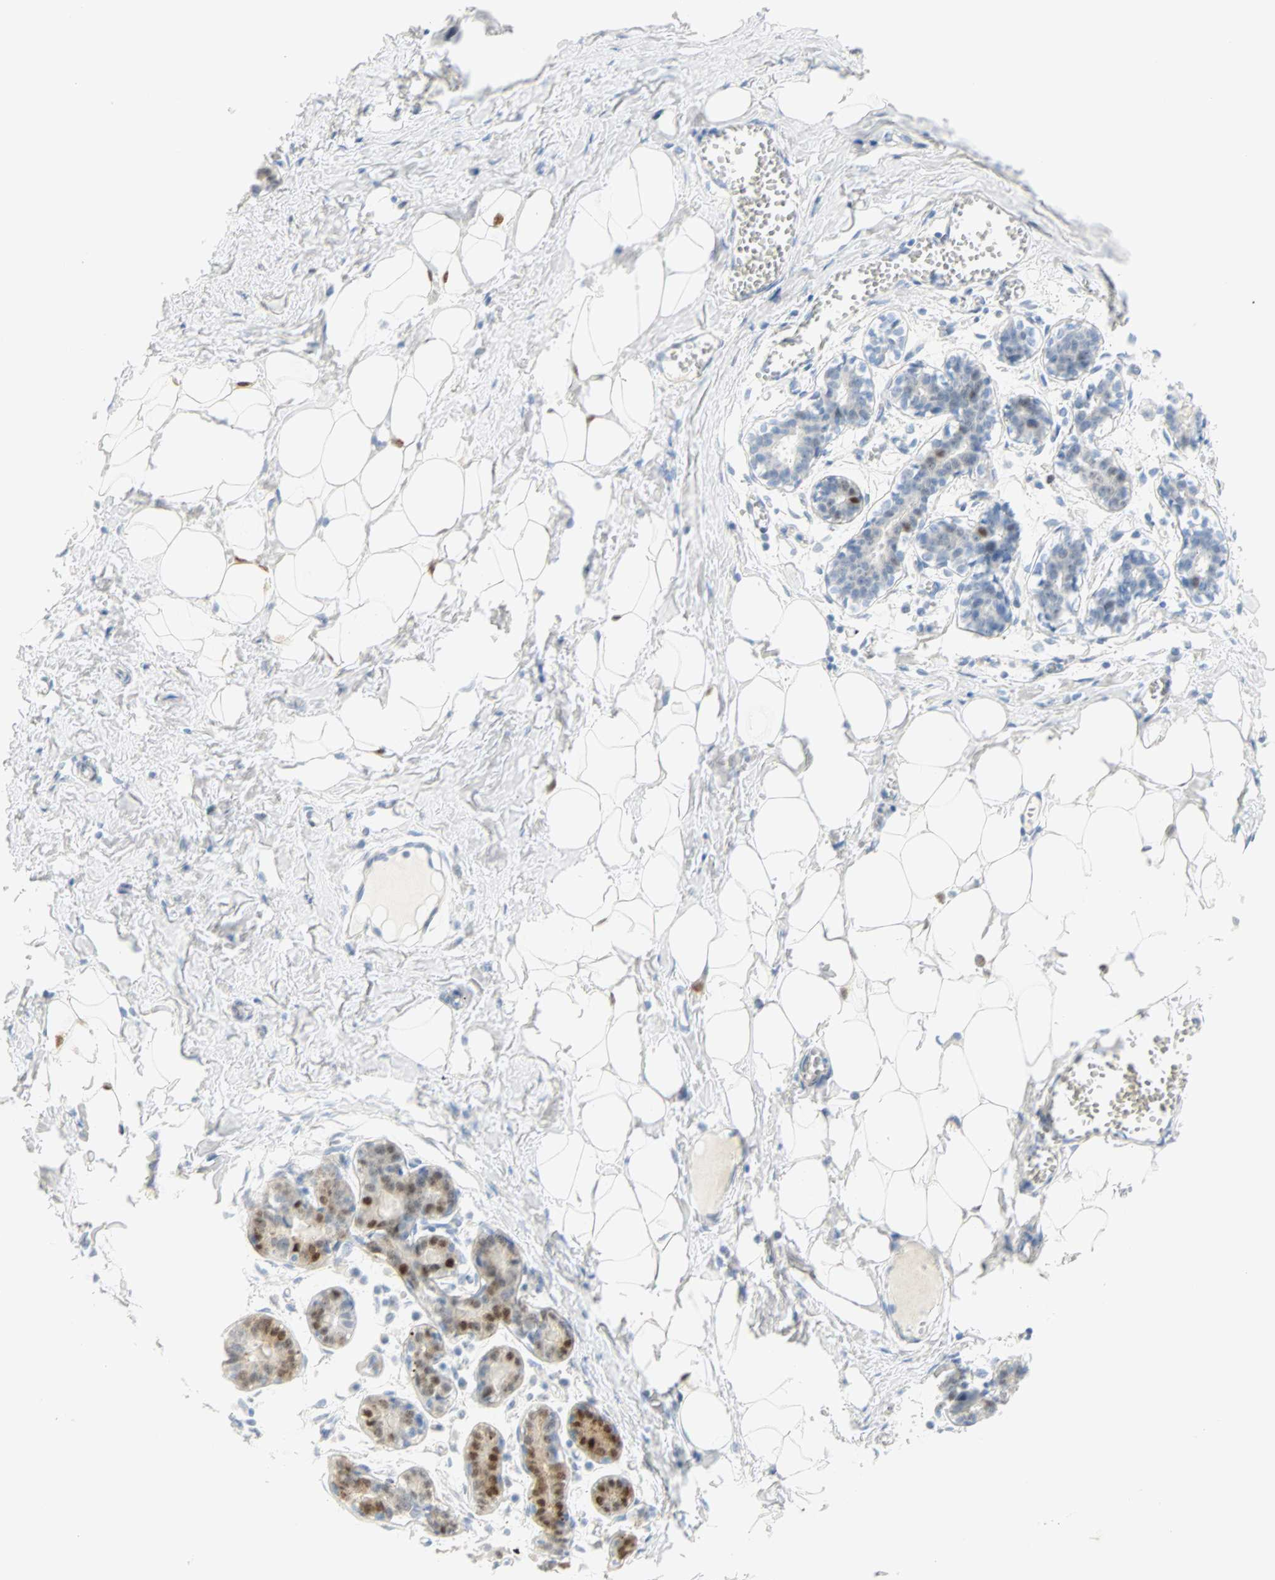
{"staining": {"intensity": "moderate", "quantity": "<25%", "location": "nuclear"}, "tissue": "breast", "cell_type": "Adipocytes", "image_type": "normal", "snomed": [{"axis": "morphology", "description": "Normal tissue, NOS"}, {"axis": "topography", "description": "Breast"}], "caption": "The histopathology image displays immunohistochemical staining of unremarkable breast. There is moderate nuclear staining is identified in about <25% of adipocytes.", "gene": "SELENBP1", "patient": {"sex": "female", "age": 27}}